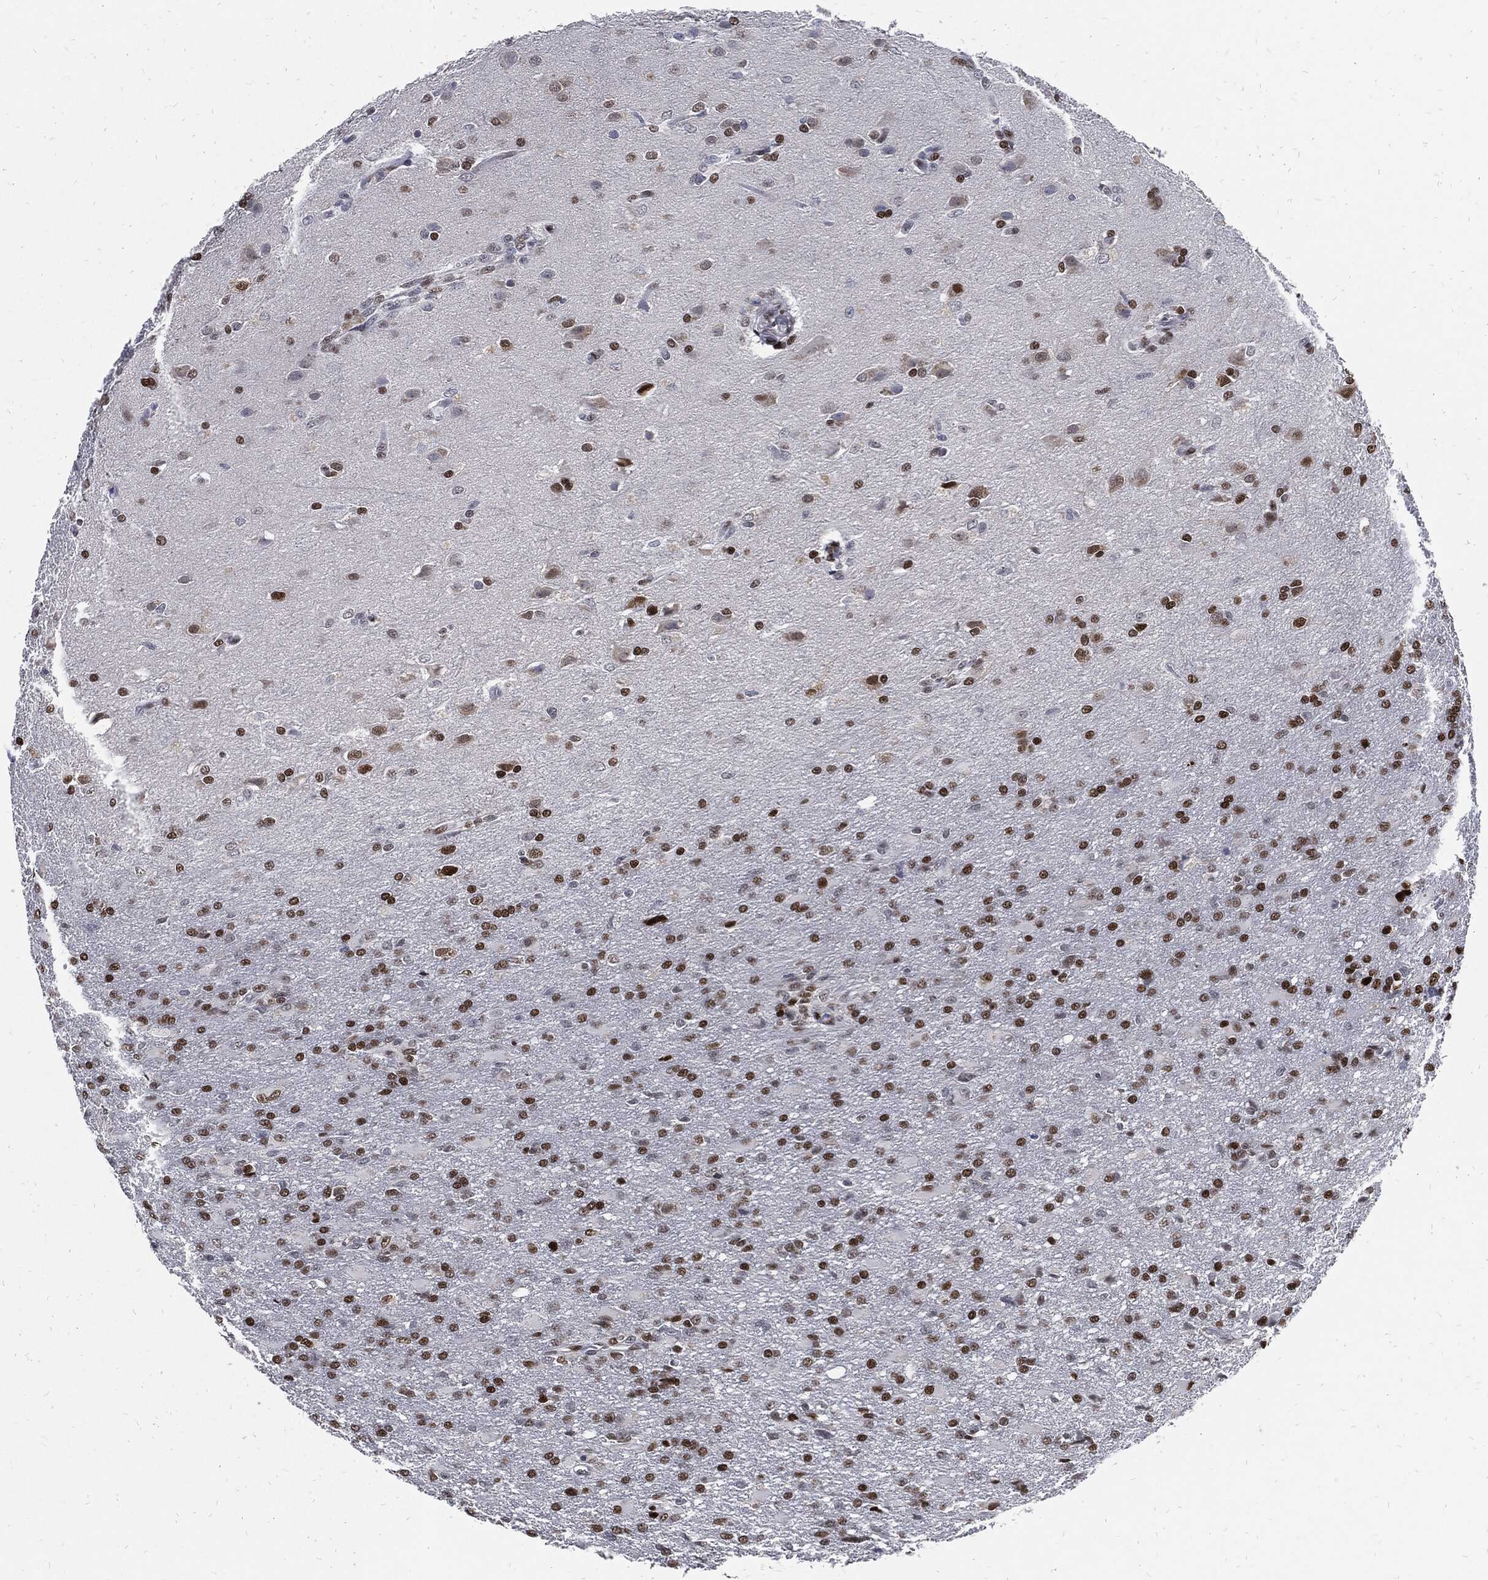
{"staining": {"intensity": "strong", "quantity": "25%-75%", "location": "nuclear"}, "tissue": "glioma", "cell_type": "Tumor cells", "image_type": "cancer", "snomed": [{"axis": "morphology", "description": "Glioma, malignant, High grade"}, {"axis": "topography", "description": "Brain"}], "caption": "Immunohistochemical staining of high-grade glioma (malignant) exhibits high levels of strong nuclear positivity in about 25%-75% of tumor cells.", "gene": "JUN", "patient": {"sex": "male", "age": 68}}